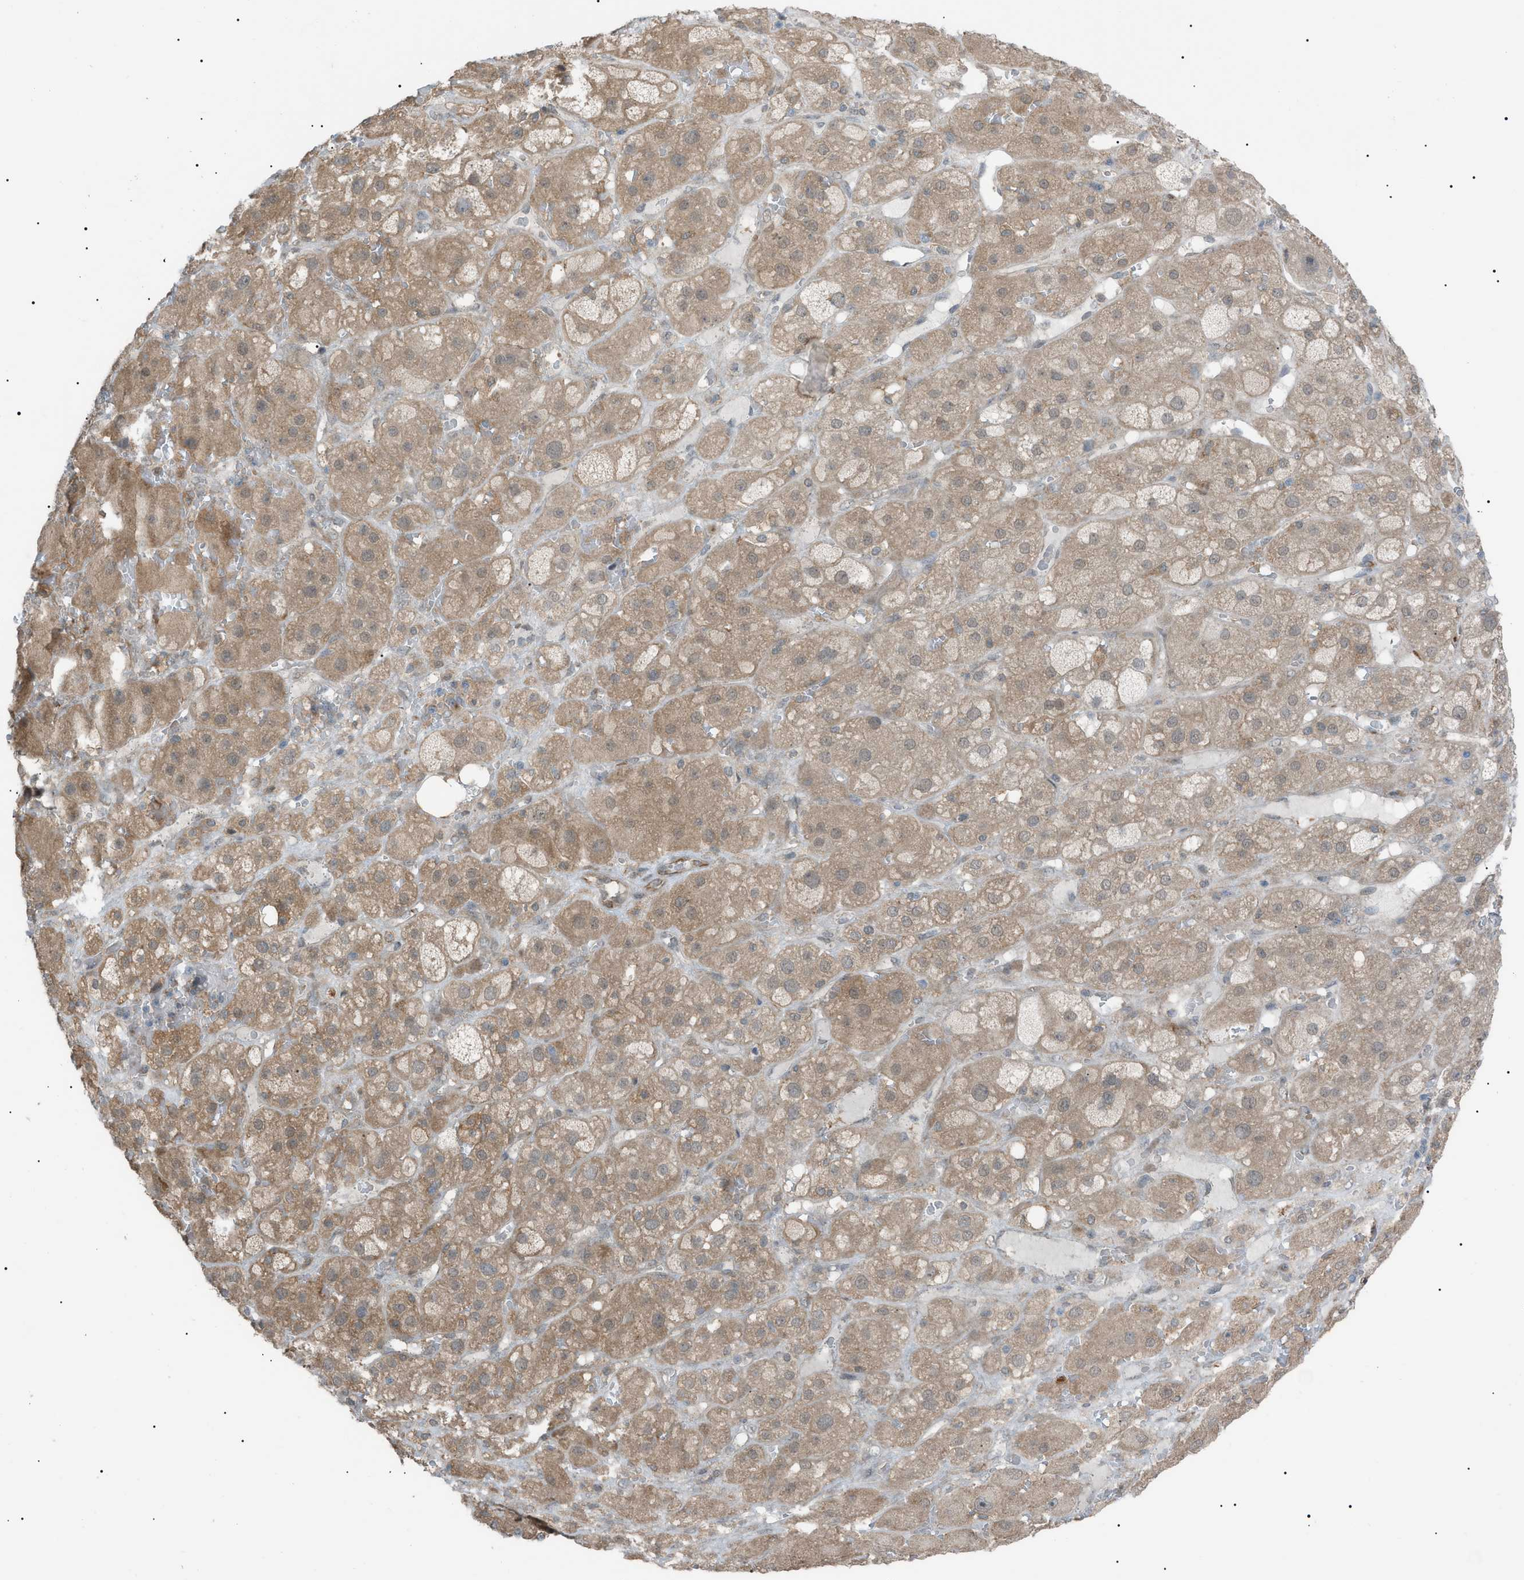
{"staining": {"intensity": "moderate", "quantity": ">75%", "location": "cytoplasmic/membranous"}, "tissue": "adrenal gland", "cell_type": "Glandular cells", "image_type": "normal", "snomed": [{"axis": "morphology", "description": "Normal tissue, NOS"}, {"axis": "topography", "description": "Adrenal gland"}], "caption": "This is an image of IHC staining of benign adrenal gland, which shows moderate expression in the cytoplasmic/membranous of glandular cells.", "gene": "LPIN2", "patient": {"sex": "female", "age": 47}}